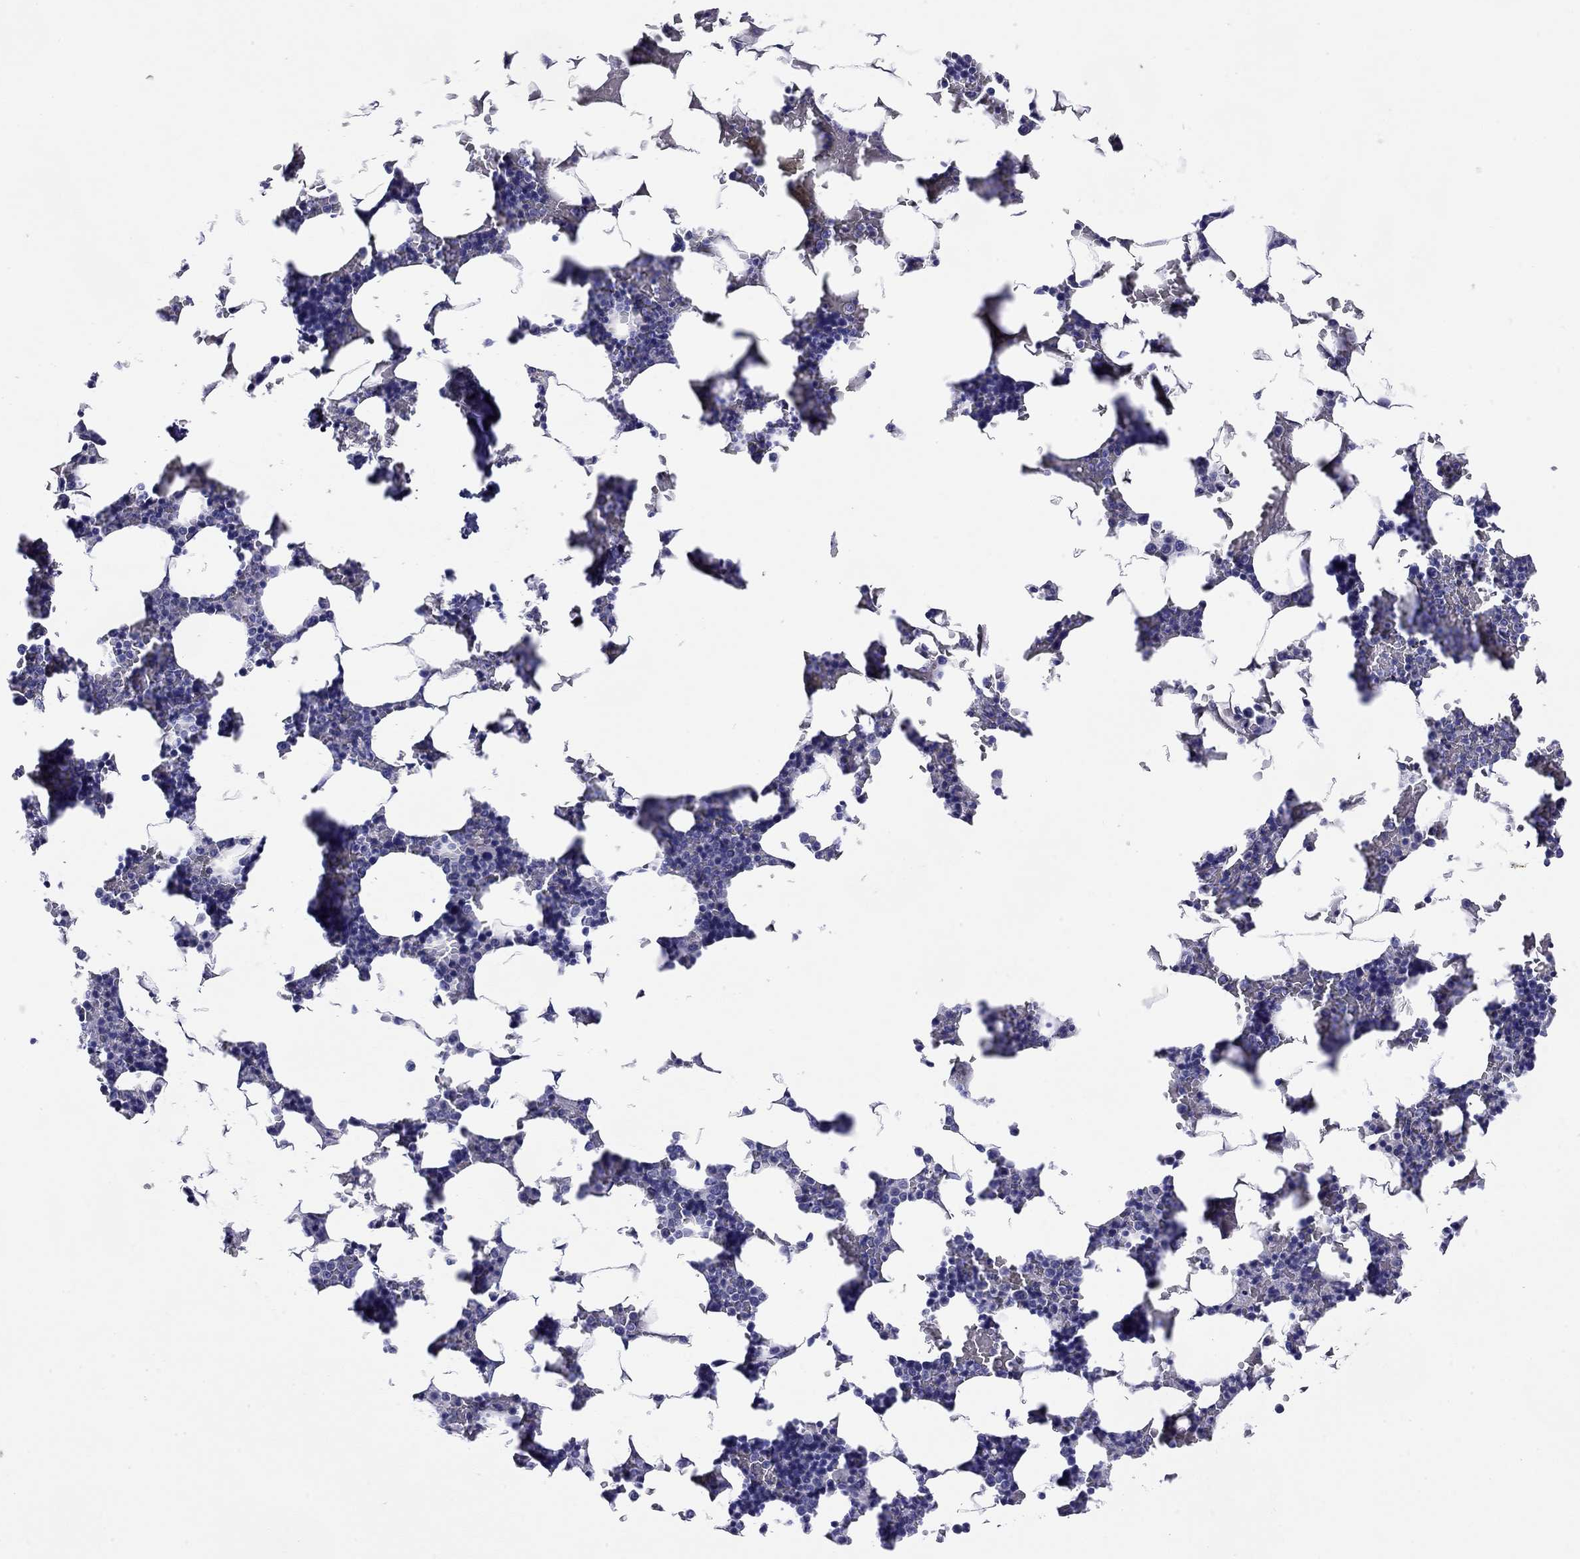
{"staining": {"intensity": "negative", "quantity": "none", "location": "none"}, "tissue": "bone marrow", "cell_type": "Hematopoietic cells", "image_type": "normal", "snomed": [{"axis": "morphology", "description": "Normal tissue, NOS"}, {"axis": "topography", "description": "Bone marrow"}], "caption": "IHC of unremarkable human bone marrow reveals no expression in hematopoietic cells.", "gene": "CMYA5", "patient": {"sex": "male", "age": 51}}